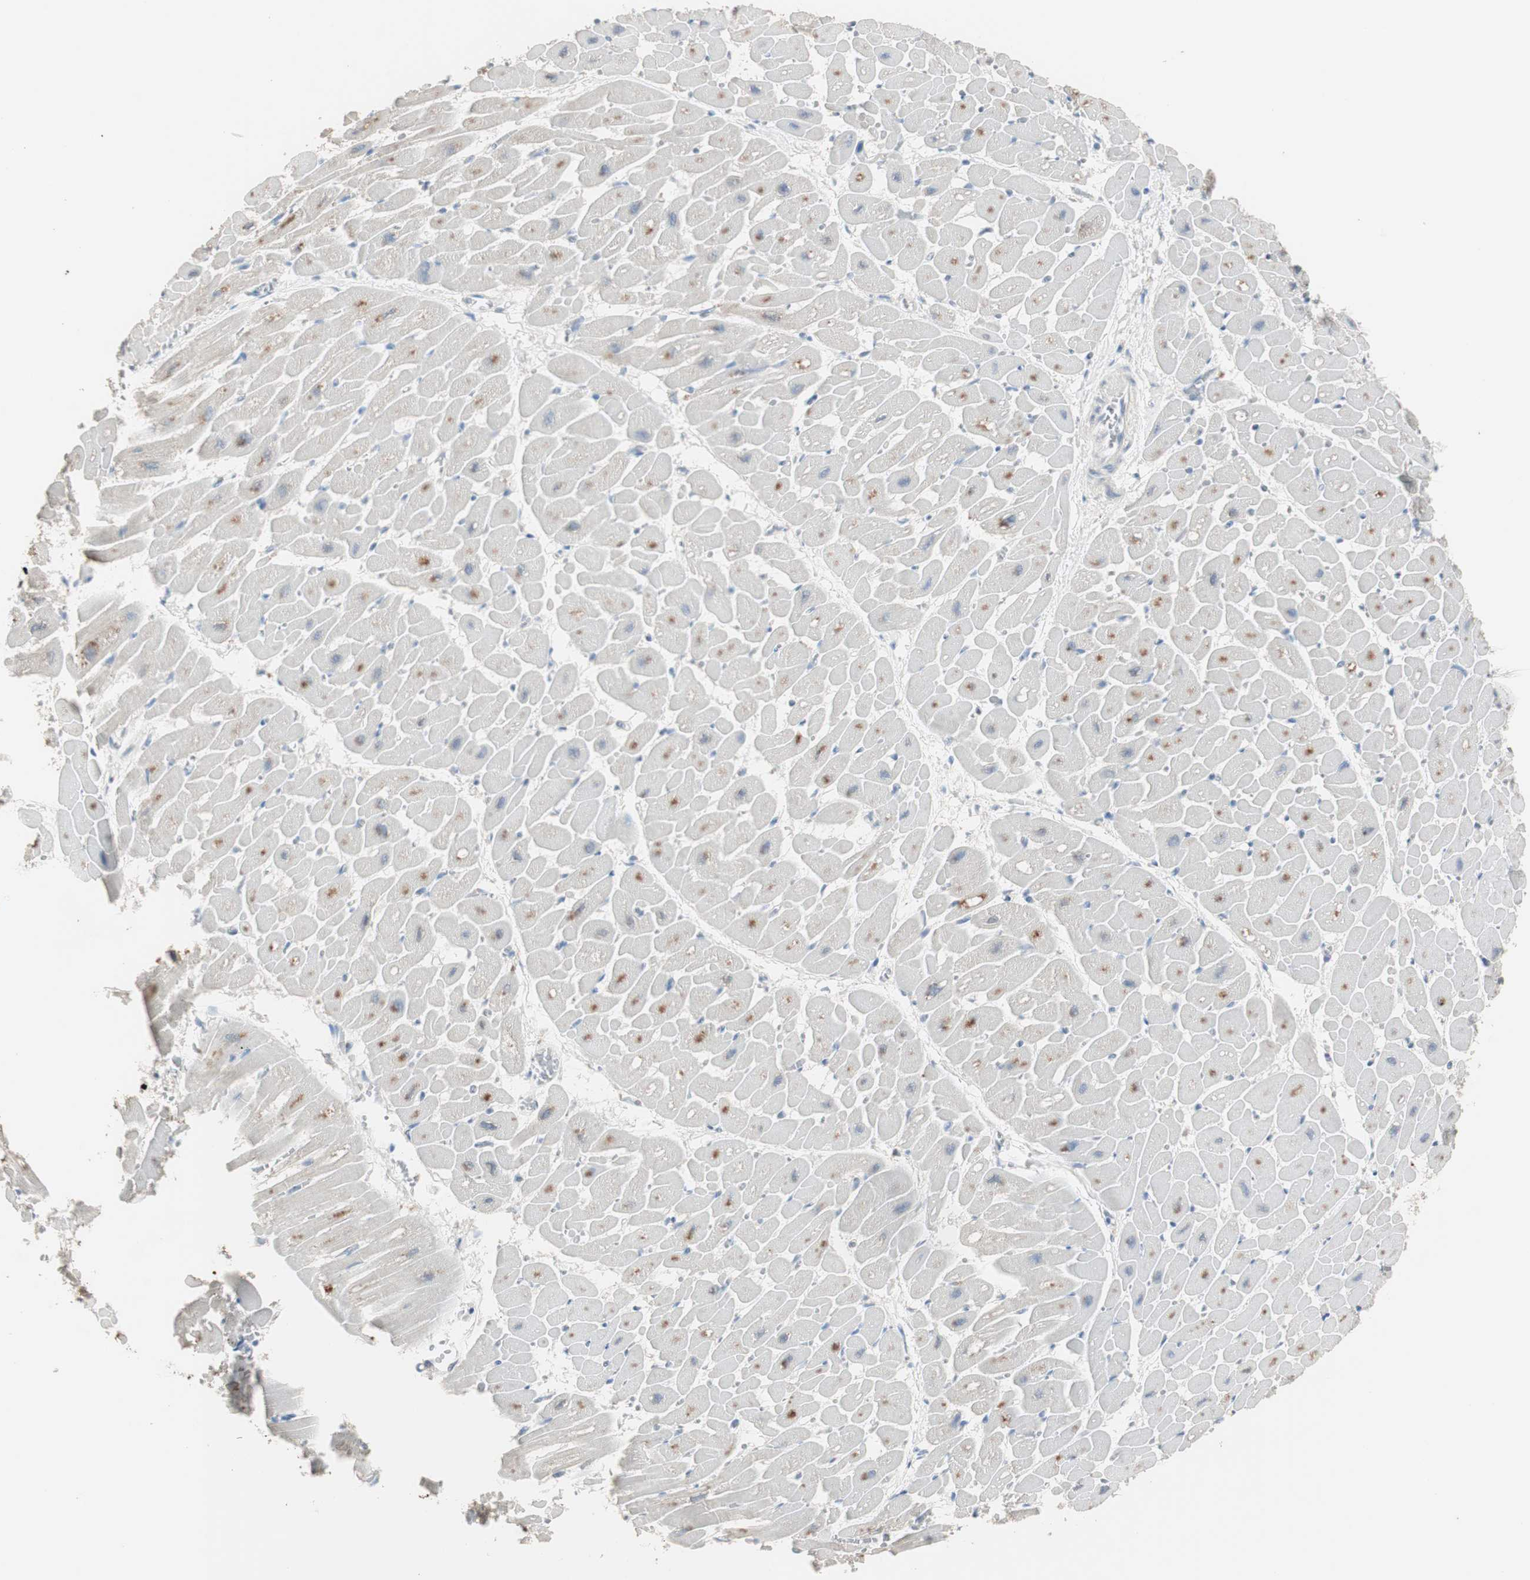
{"staining": {"intensity": "moderate", "quantity": "25%-75%", "location": "cytoplasmic/membranous"}, "tissue": "heart muscle", "cell_type": "Cardiomyocytes", "image_type": "normal", "snomed": [{"axis": "morphology", "description": "Normal tissue, NOS"}, {"axis": "topography", "description": "Heart"}], "caption": "Protein staining by immunohistochemistry (IHC) exhibits moderate cytoplasmic/membranous staining in about 25%-75% of cardiomyocytes in normal heart muscle. The staining is performed using DAB brown chromogen to label protein expression. The nuclei are counter-stained blue using hematoxylin.", "gene": "KHK", "patient": {"sex": "male", "age": 45}}